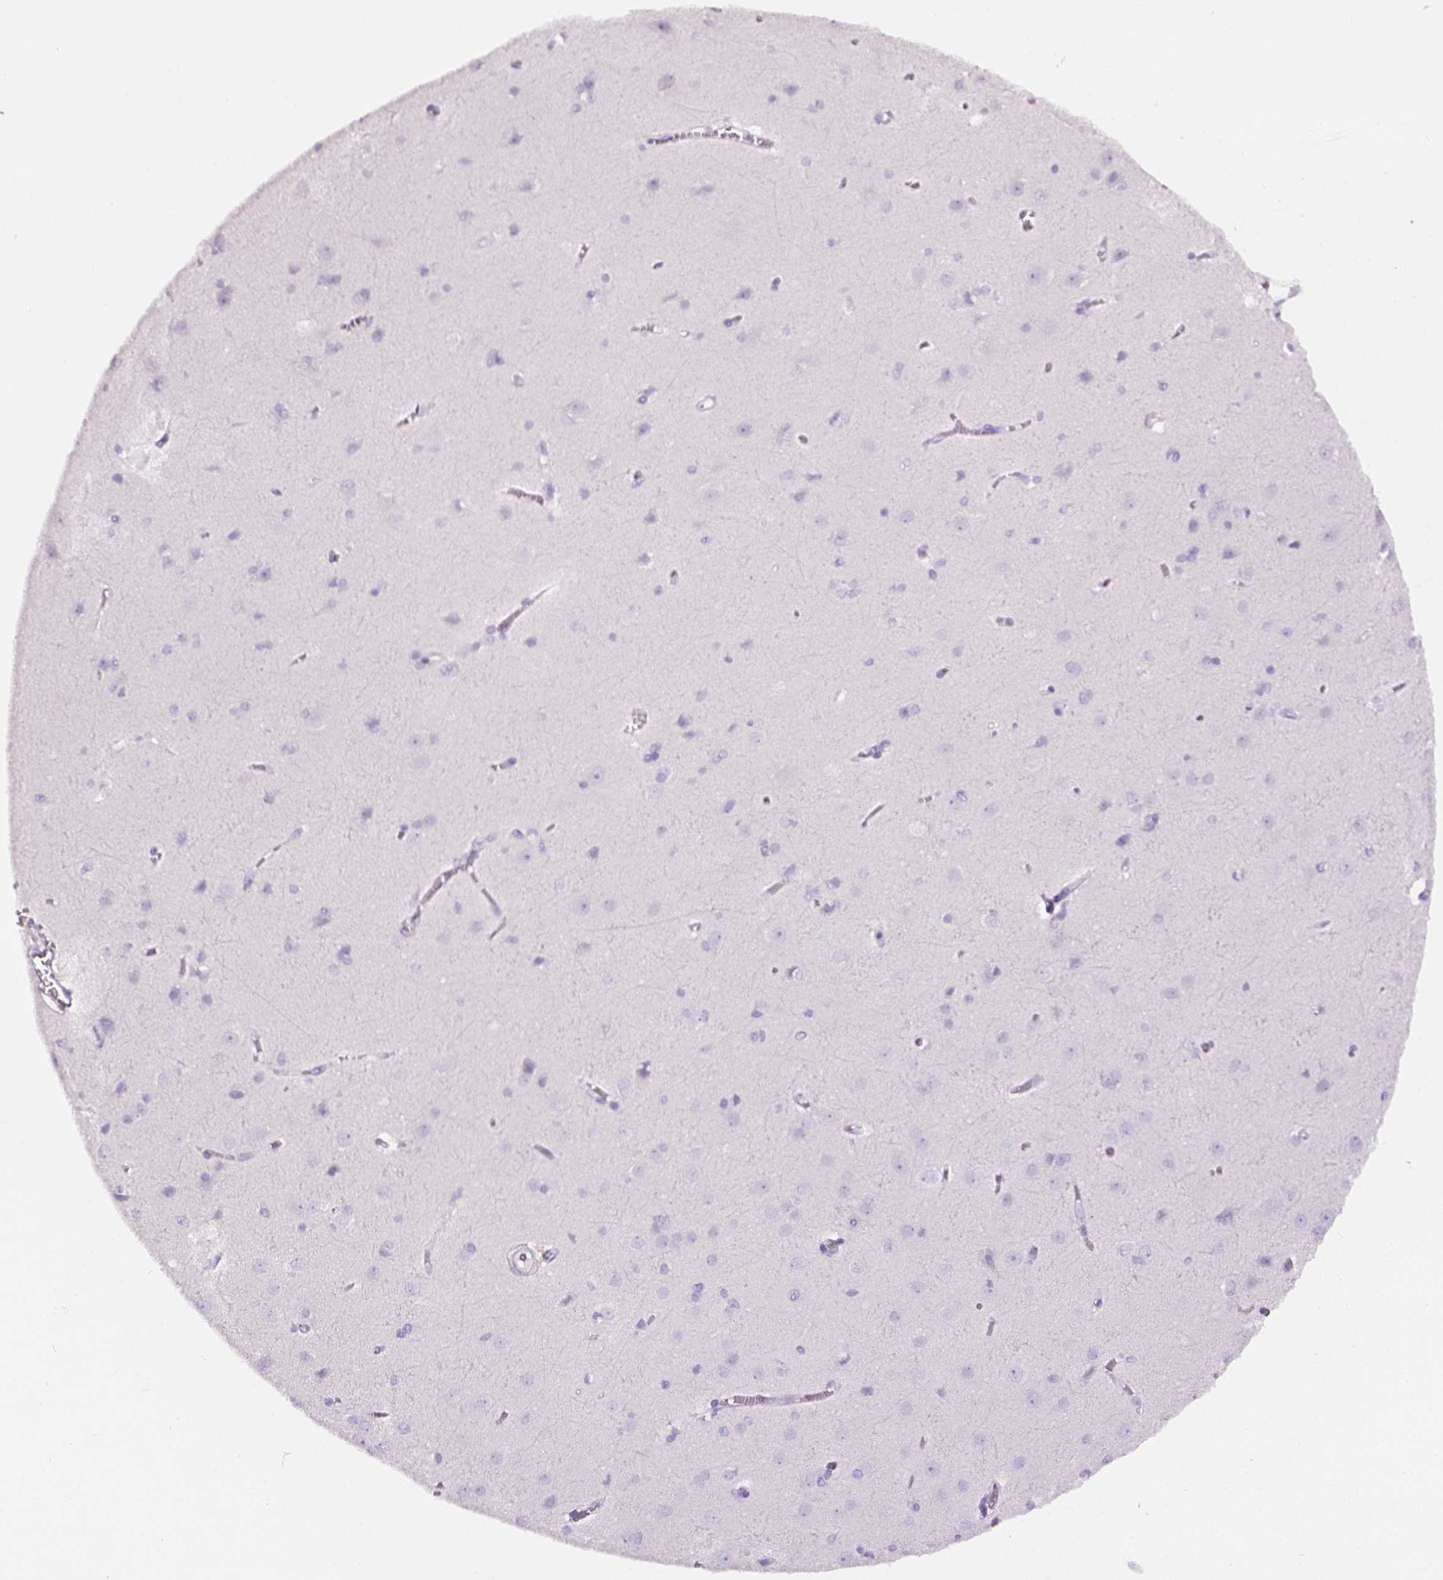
{"staining": {"intensity": "negative", "quantity": "none", "location": "none"}, "tissue": "cerebral cortex", "cell_type": "Endothelial cells", "image_type": "normal", "snomed": [{"axis": "morphology", "description": "Normal tissue, NOS"}, {"axis": "topography", "description": "Cerebral cortex"}], "caption": "High magnification brightfield microscopy of unremarkable cerebral cortex stained with DAB (brown) and counterstained with hematoxylin (blue): endothelial cells show no significant expression. Nuclei are stained in blue.", "gene": "LELP1", "patient": {"sex": "male", "age": 37}}